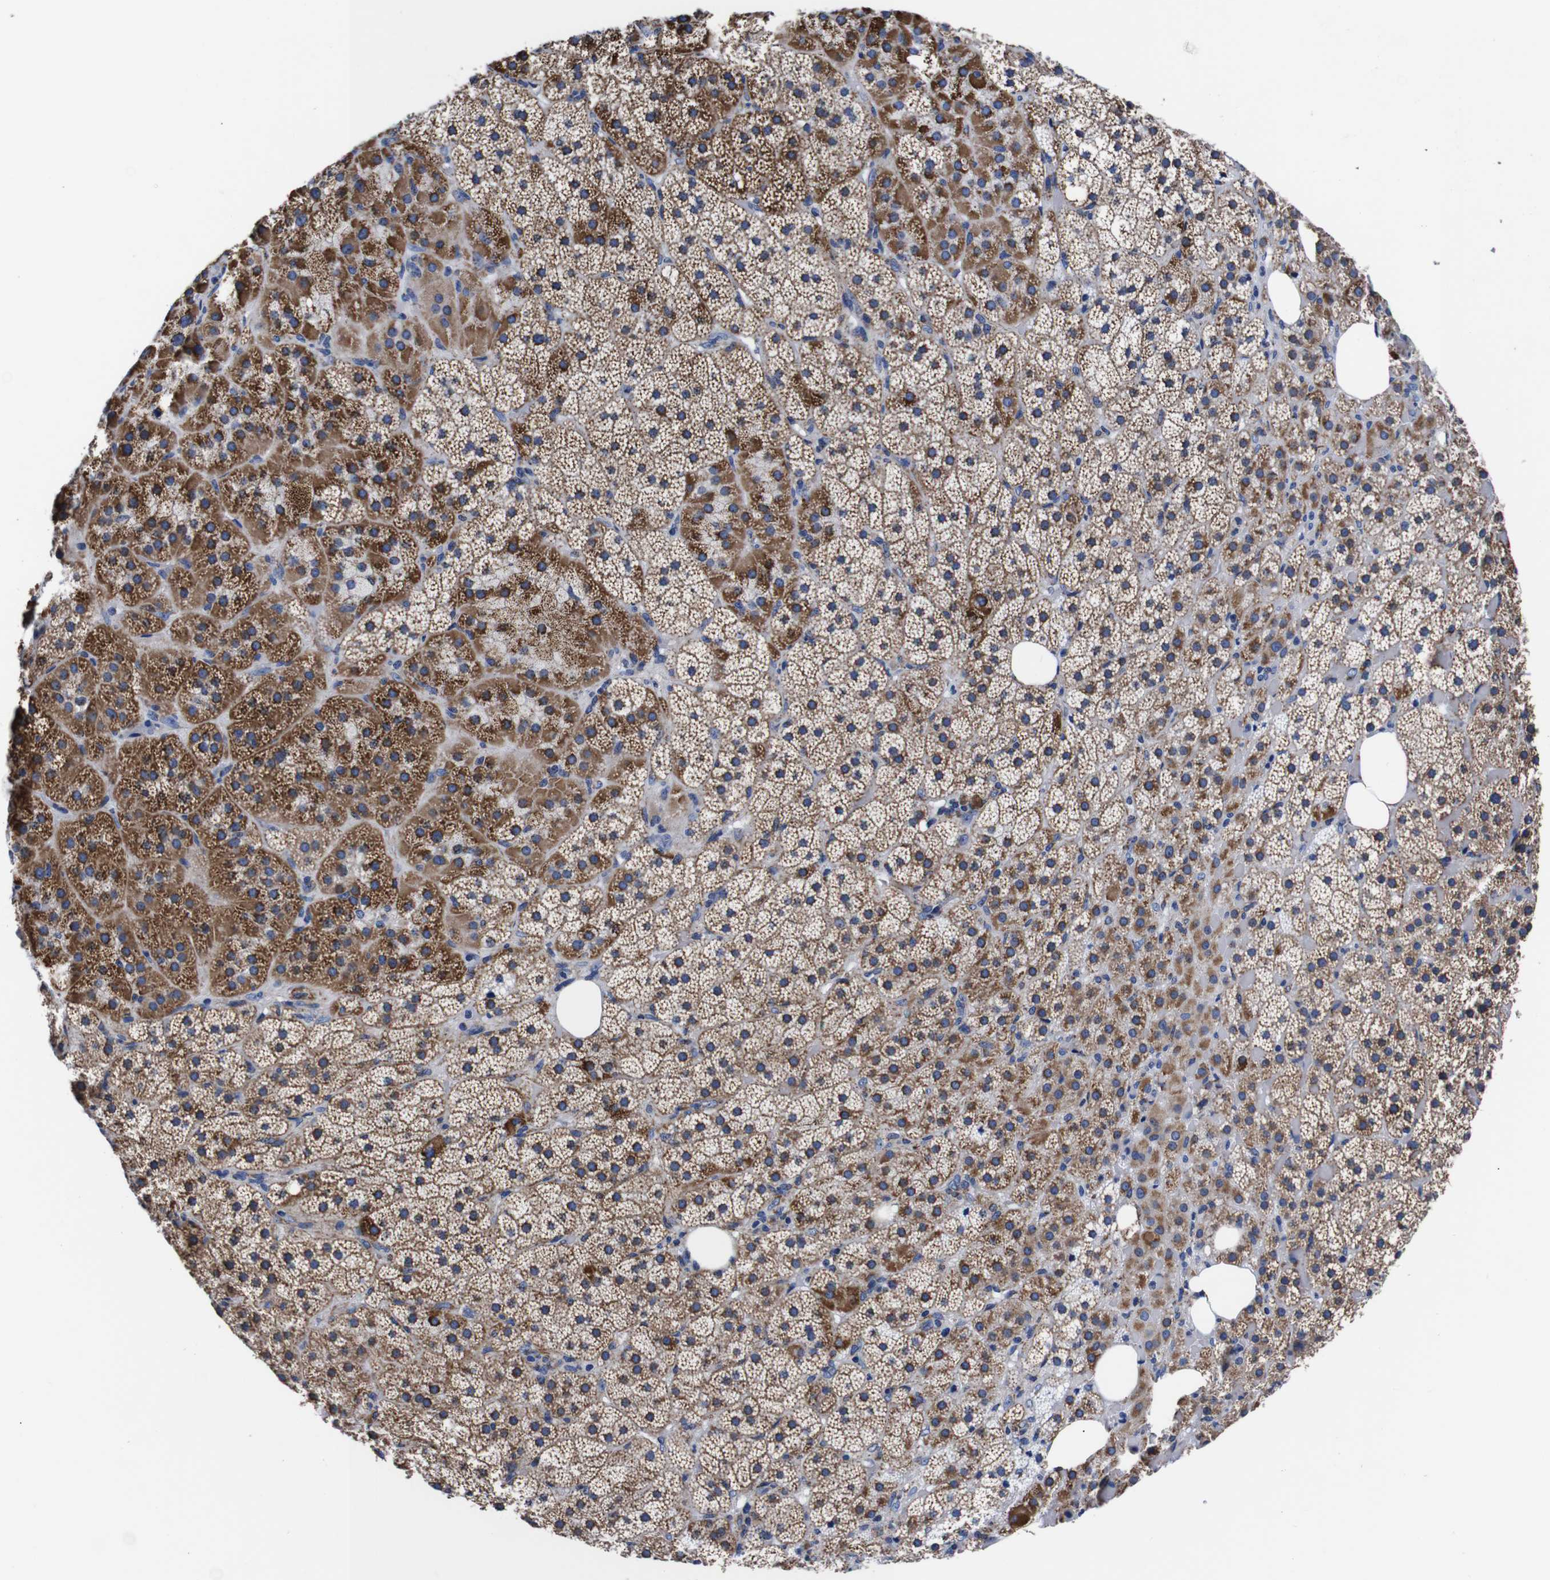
{"staining": {"intensity": "moderate", "quantity": ">75%", "location": "cytoplasmic/membranous"}, "tissue": "adrenal gland", "cell_type": "Glandular cells", "image_type": "normal", "snomed": [{"axis": "morphology", "description": "Normal tissue, NOS"}, {"axis": "topography", "description": "Adrenal gland"}], "caption": "Glandular cells display medium levels of moderate cytoplasmic/membranous staining in about >75% of cells in benign human adrenal gland. (brown staining indicates protein expression, while blue staining denotes nuclei).", "gene": "FKBP9", "patient": {"sex": "female", "age": 59}}